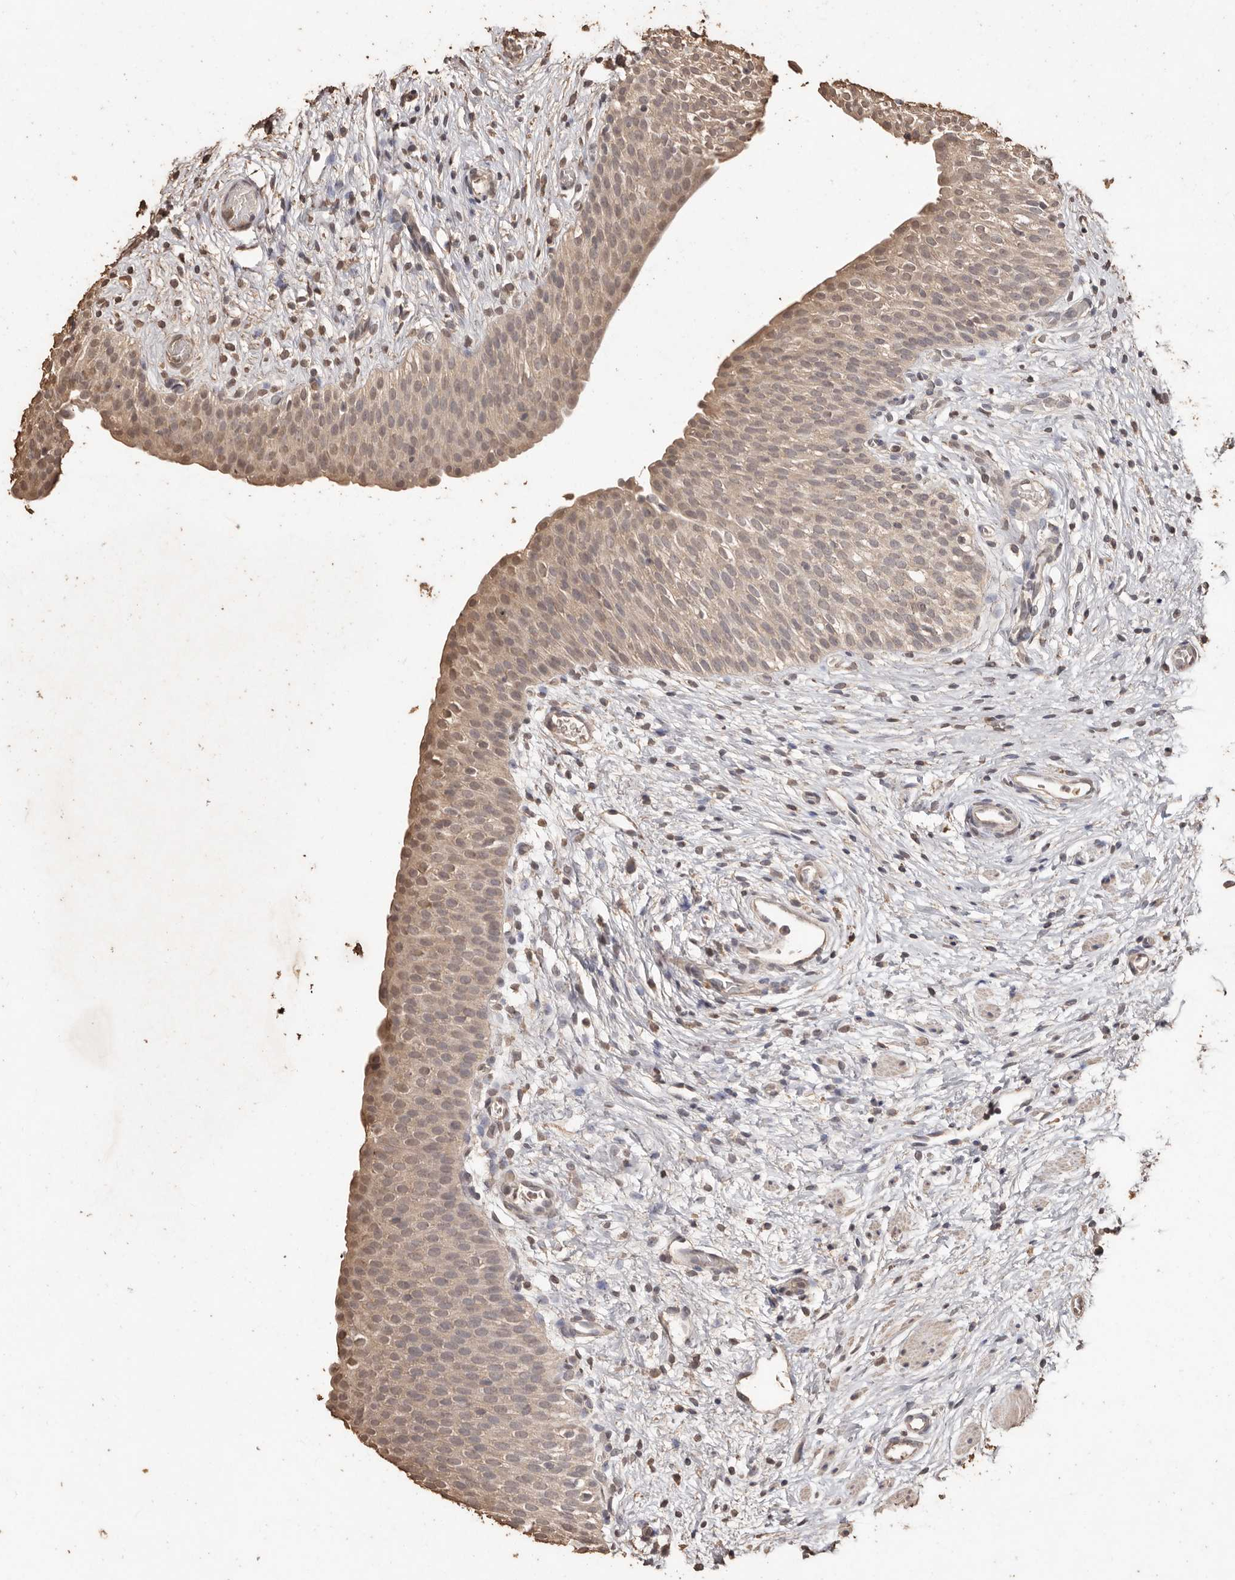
{"staining": {"intensity": "weak", "quantity": ">75%", "location": "cytoplasmic/membranous,nuclear"}, "tissue": "urinary bladder", "cell_type": "Urothelial cells", "image_type": "normal", "snomed": [{"axis": "morphology", "description": "Normal tissue, NOS"}, {"axis": "topography", "description": "Urinary bladder"}], "caption": "A photomicrograph showing weak cytoplasmic/membranous,nuclear expression in approximately >75% of urothelial cells in unremarkable urinary bladder, as visualized by brown immunohistochemical staining.", "gene": "PKDCC", "patient": {"sex": "male", "age": 1}}